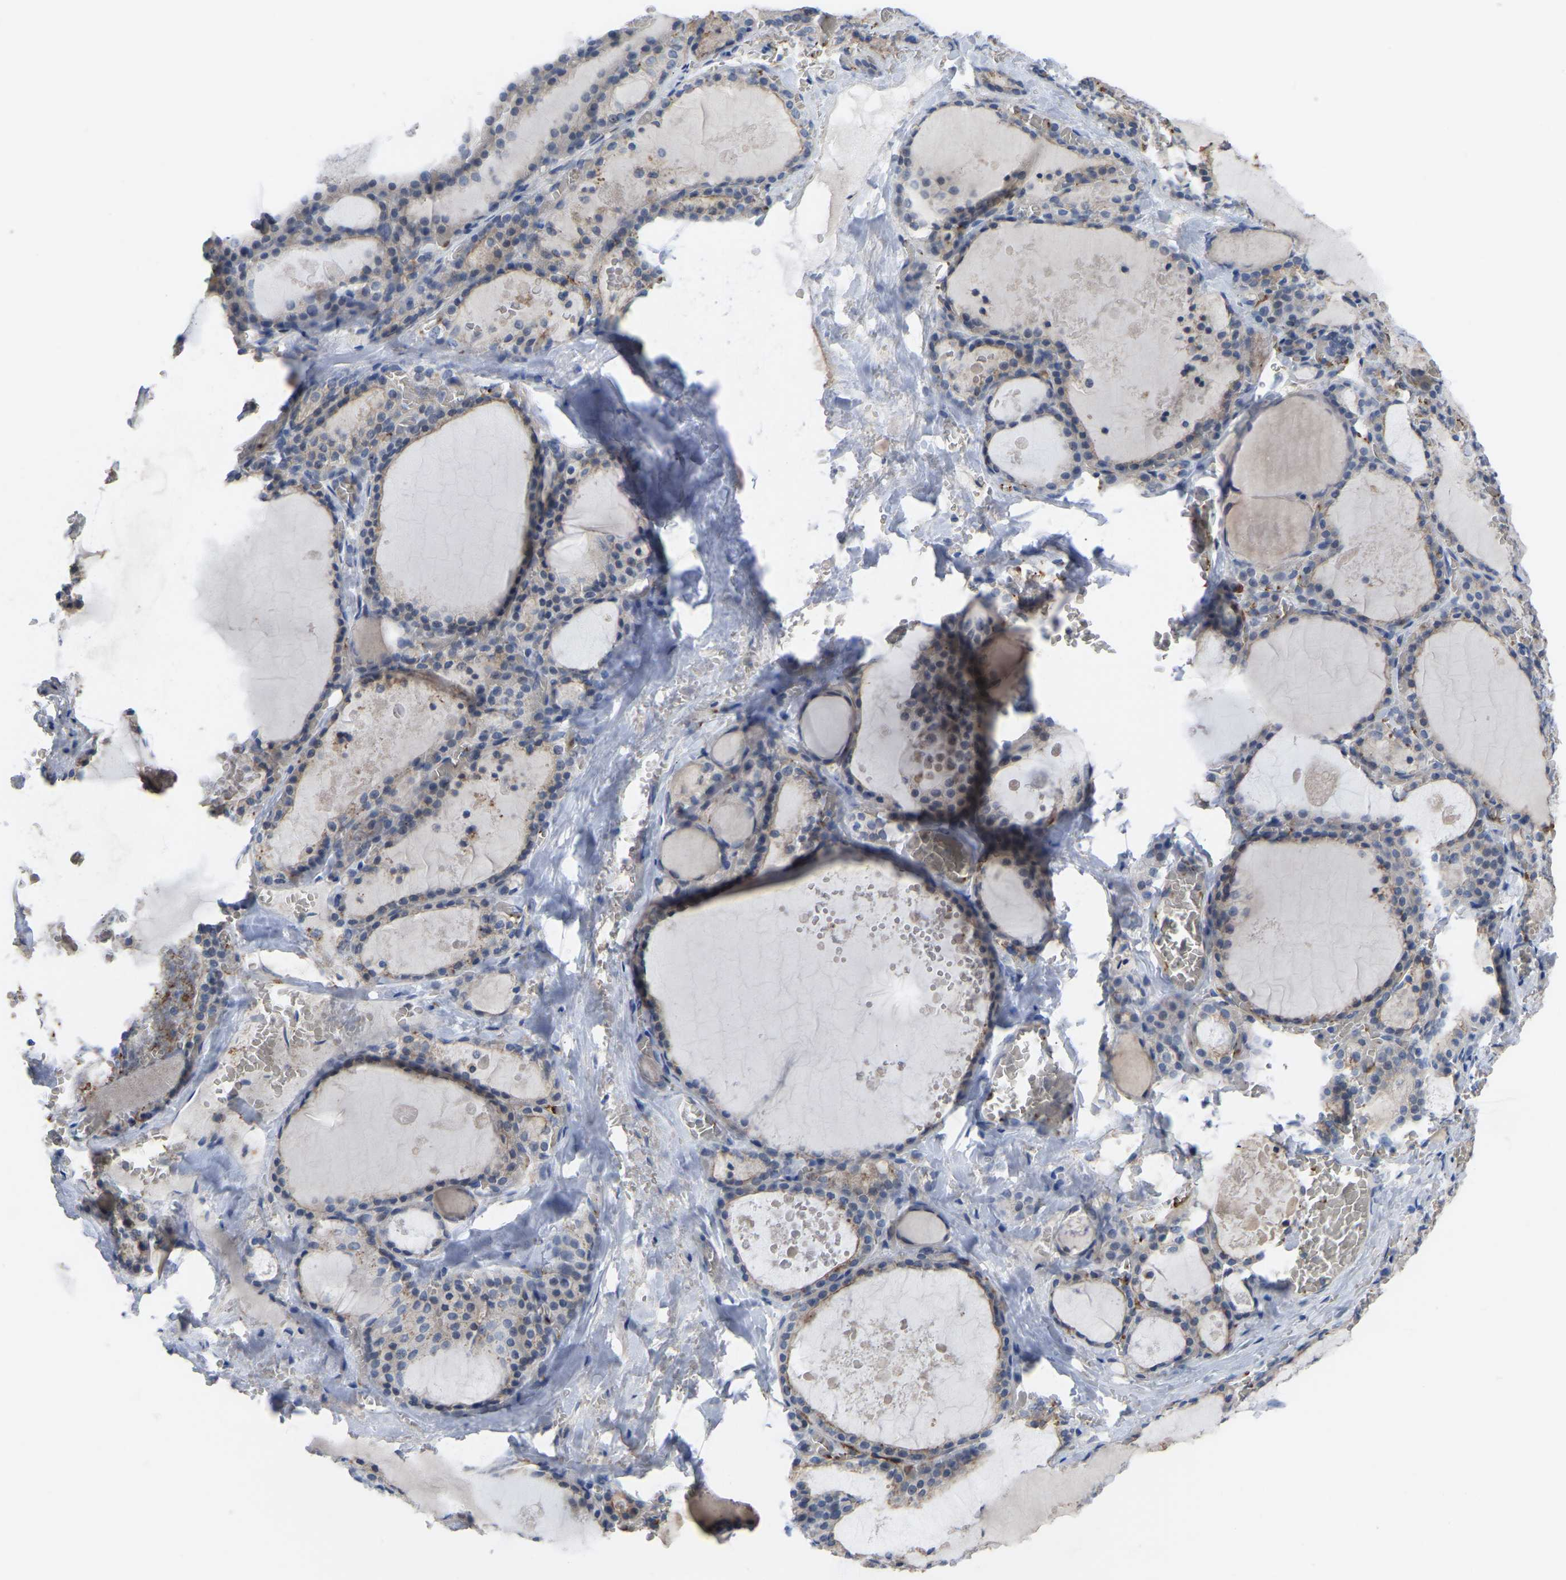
{"staining": {"intensity": "weak", "quantity": "25%-75%", "location": "cytoplasmic/membranous"}, "tissue": "thyroid gland", "cell_type": "Glandular cells", "image_type": "normal", "snomed": [{"axis": "morphology", "description": "Normal tissue, NOS"}, {"axis": "topography", "description": "Thyroid gland"}], "caption": "A low amount of weak cytoplasmic/membranous expression is seen in approximately 25%-75% of glandular cells in unremarkable thyroid gland.", "gene": "ZNF449", "patient": {"sex": "male", "age": 56}}